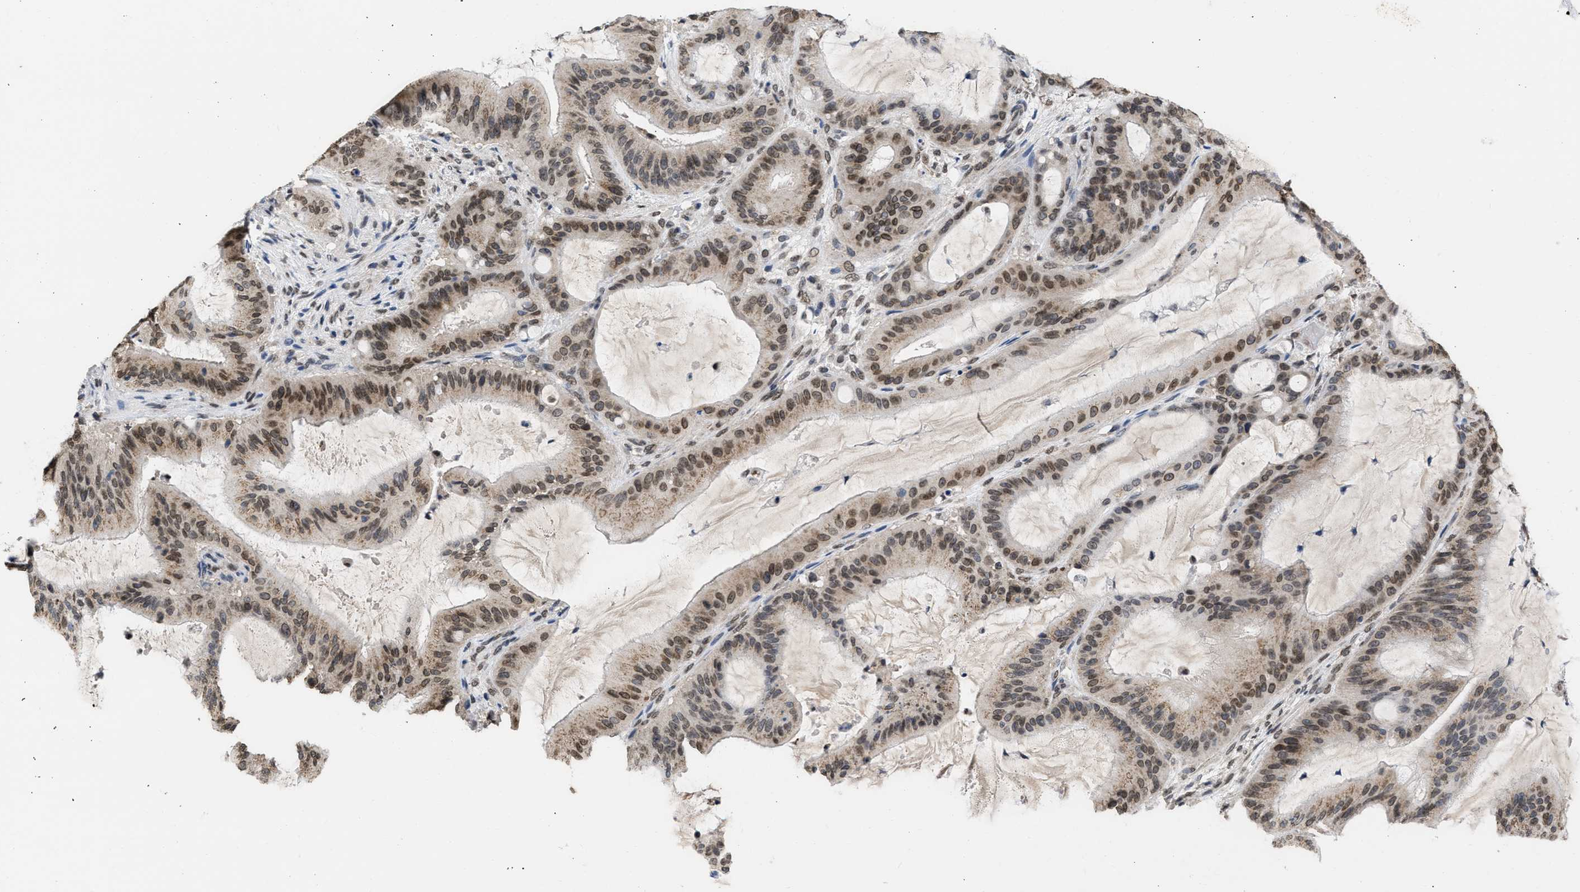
{"staining": {"intensity": "weak", "quantity": ">75%", "location": "cytoplasmic/membranous,nuclear"}, "tissue": "liver cancer", "cell_type": "Tumor cells", "image_type": "cancer", "snomed": [{"axis": "morphology", "description": "Normal tissue, NOS"}, {"axis": "morphology", "description": "Cholangiocarcinoma"}, {"axis": "topography", "description": "Liver"}, {"axis": "topography", "description": "Peripheral nerve tissue"}], "caption": "Cholangiocarcinoma (liver) stained with a brown dye demonstrates weak cytoplasmic/membranous and nuclear positive positivity in approximately >75% of tumor cells.", "gene": "NUP35", "patient": {"sex": "female", "age": 73}}